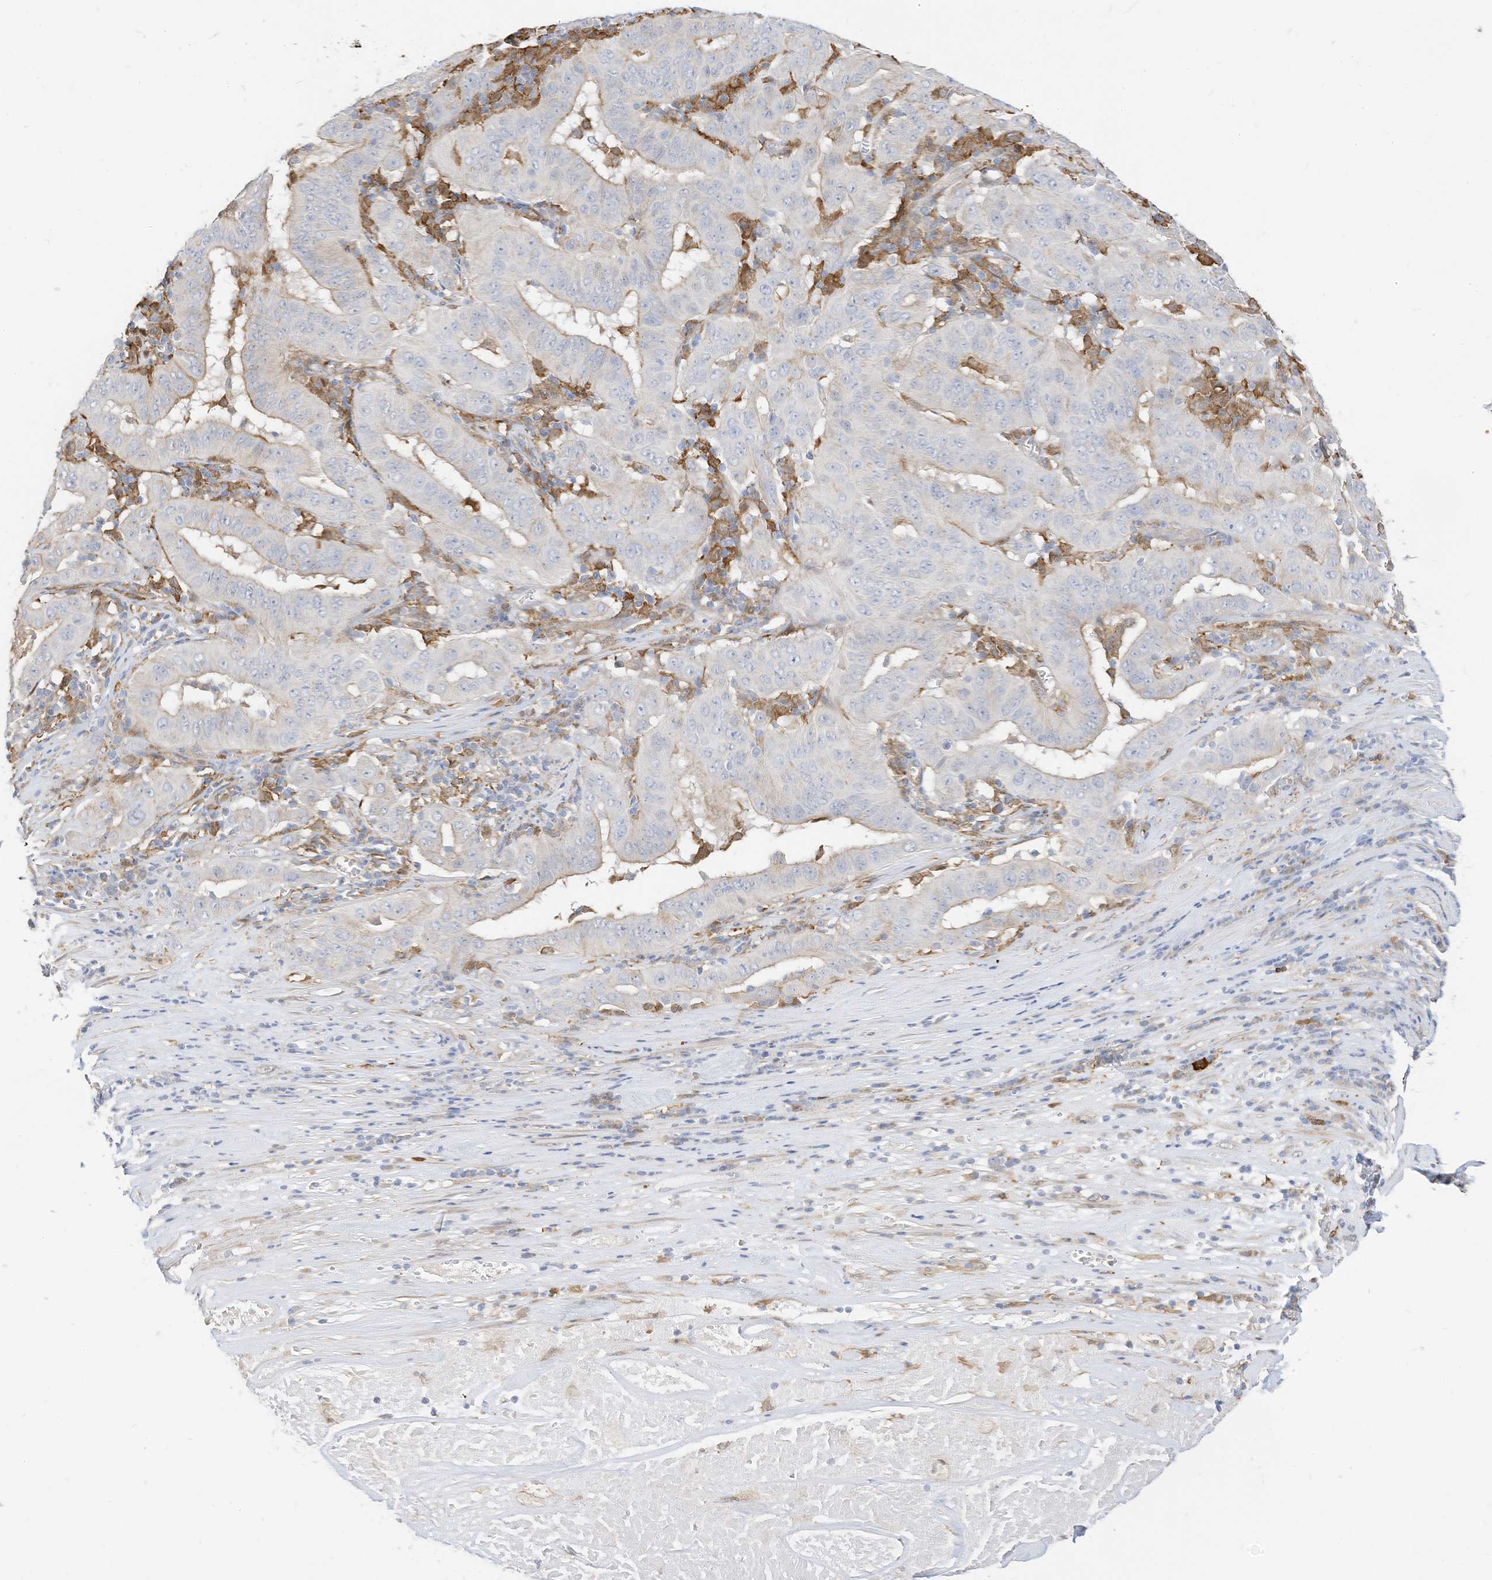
{"staining": {"intensity": "weak", "quantity": "<25%", "location": "cytoplasmic/membranous"}, "tissue": "pancreatic cancer", "cell_type": "Tumor cells", "image_type": "cancer", "snomed": [{"axis": "morphology", "description": "Adenocarcinoma, NOS"}, {"axis": "topography", "description": "Pancreas"}], "caption": "DAB (3,3'-diaminobenzidine) immunohistochemical staining of human pancreatic adenocarcinoma demonstrates no significant positivity in tumor cells. (IHC, brightfield microscopy, high magnification).", "gene": "ATP13A1", "patient": {"sex": "male", "age": 63}}